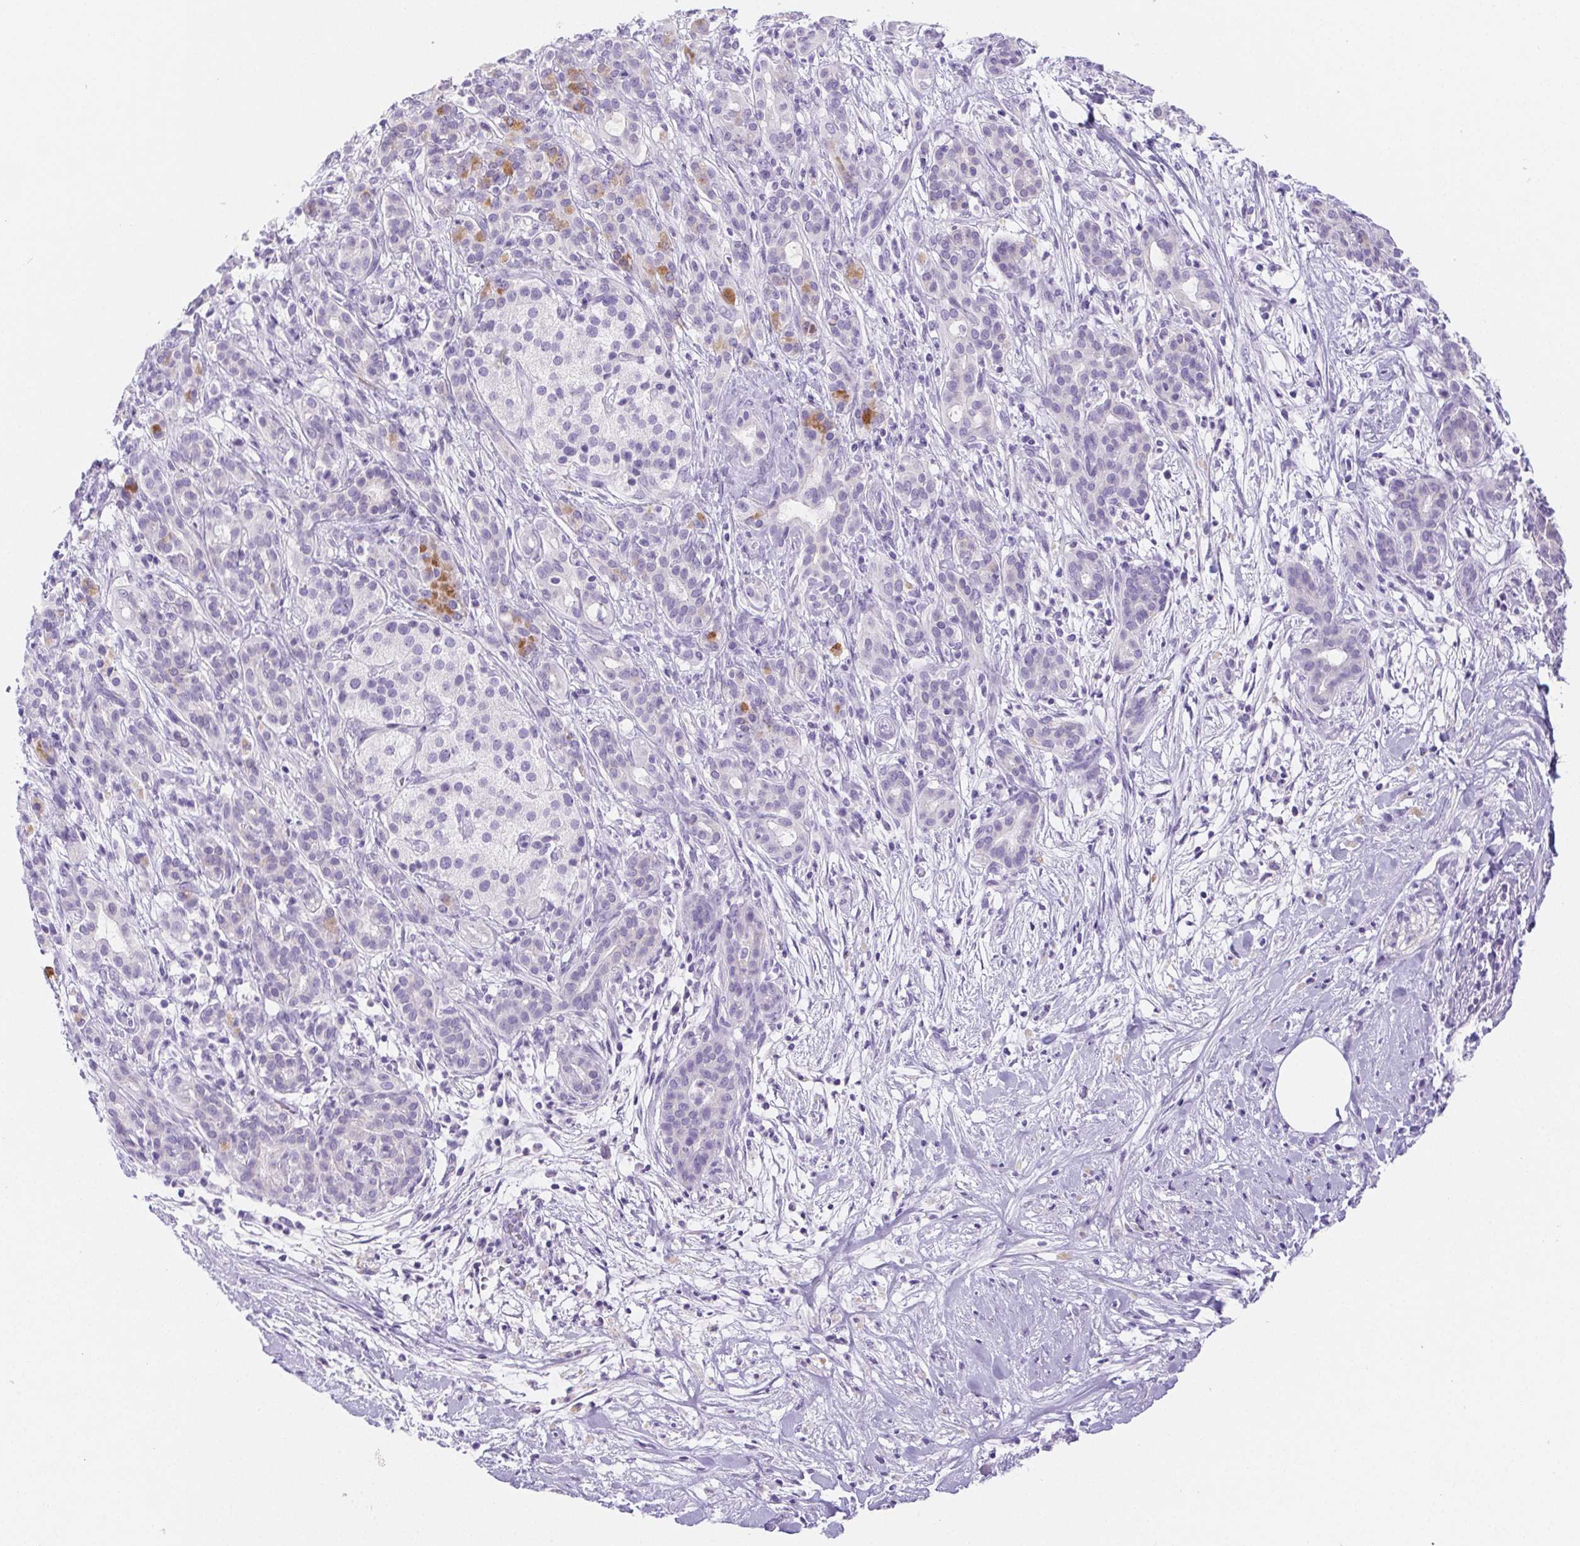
{"staining": {"intensity": "negative", "quantity": "none", "location": "none"}, "tissue": "pancreatic cancer", "cell_type": "Tumor cells", "image_type": "cancer", "snomed": [{"axis": "morphology", "description": "Adenocarcinoma, NOS"}, {"axis": "topography", "description": "Pancreas"}], "caption": "Immunohistochemical staining of human pancreatic adenocarcinoma reveals no significant positivity in tumor cells.", "gene": "PNLIP", "patient": {"sex": "male", "age": 44}}